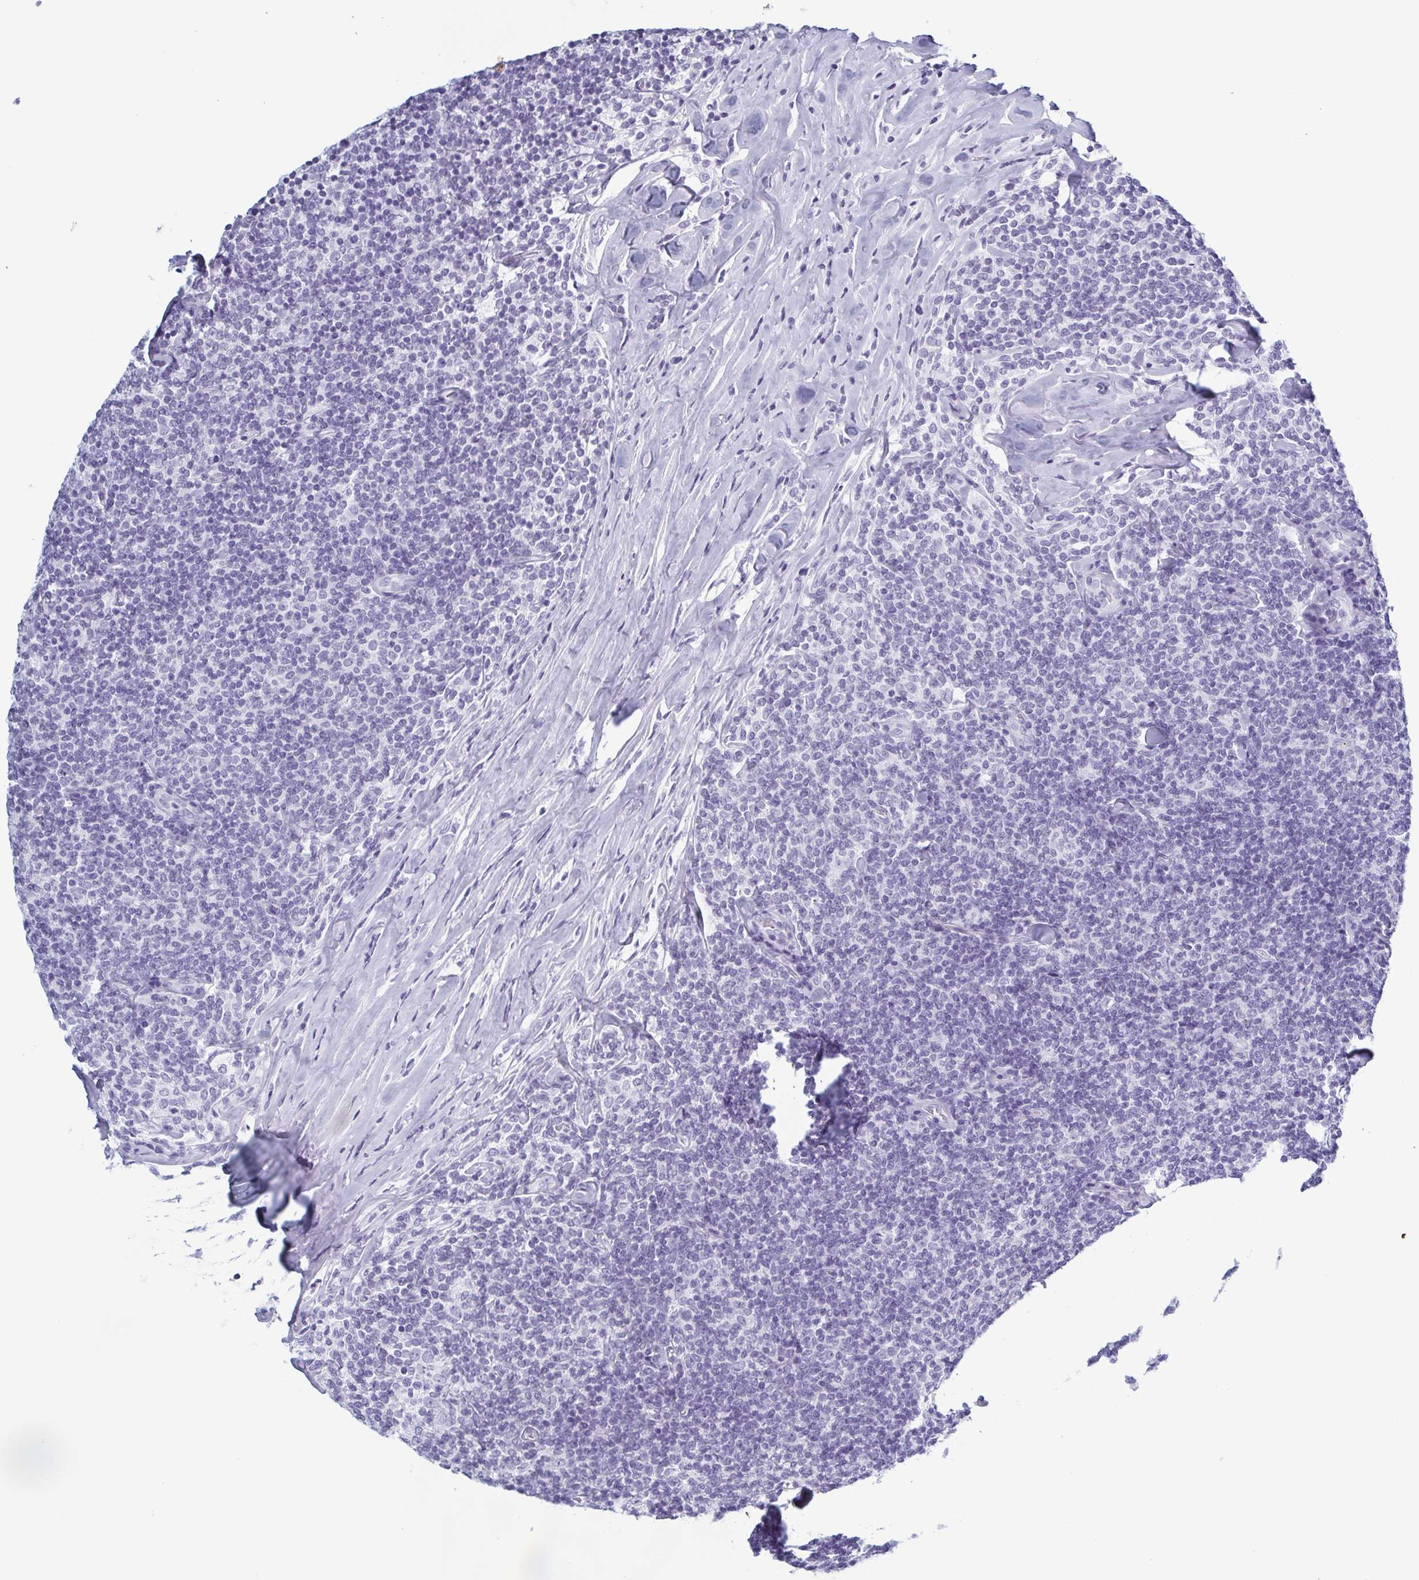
{"staining": {"intensity": "negative", "quantity": "none", "location": "none"}, "tissue": "lymphoma", "cell_type": "Tumor cells", "image_type": "cancer", "snomed": [{"axis": "morphology", "description": "Malignant lymphoma, non-Hodgkin's type, Low grade"}, {"axis": "topography", "description": "Lymph node"}], "caption": "This is an immunohistochemistry (IHC) micrograph of human lymphoma. There is no expression in tumor cells.", "gene": "KRT10", "patient": {"sex": "female", "age": 56}}